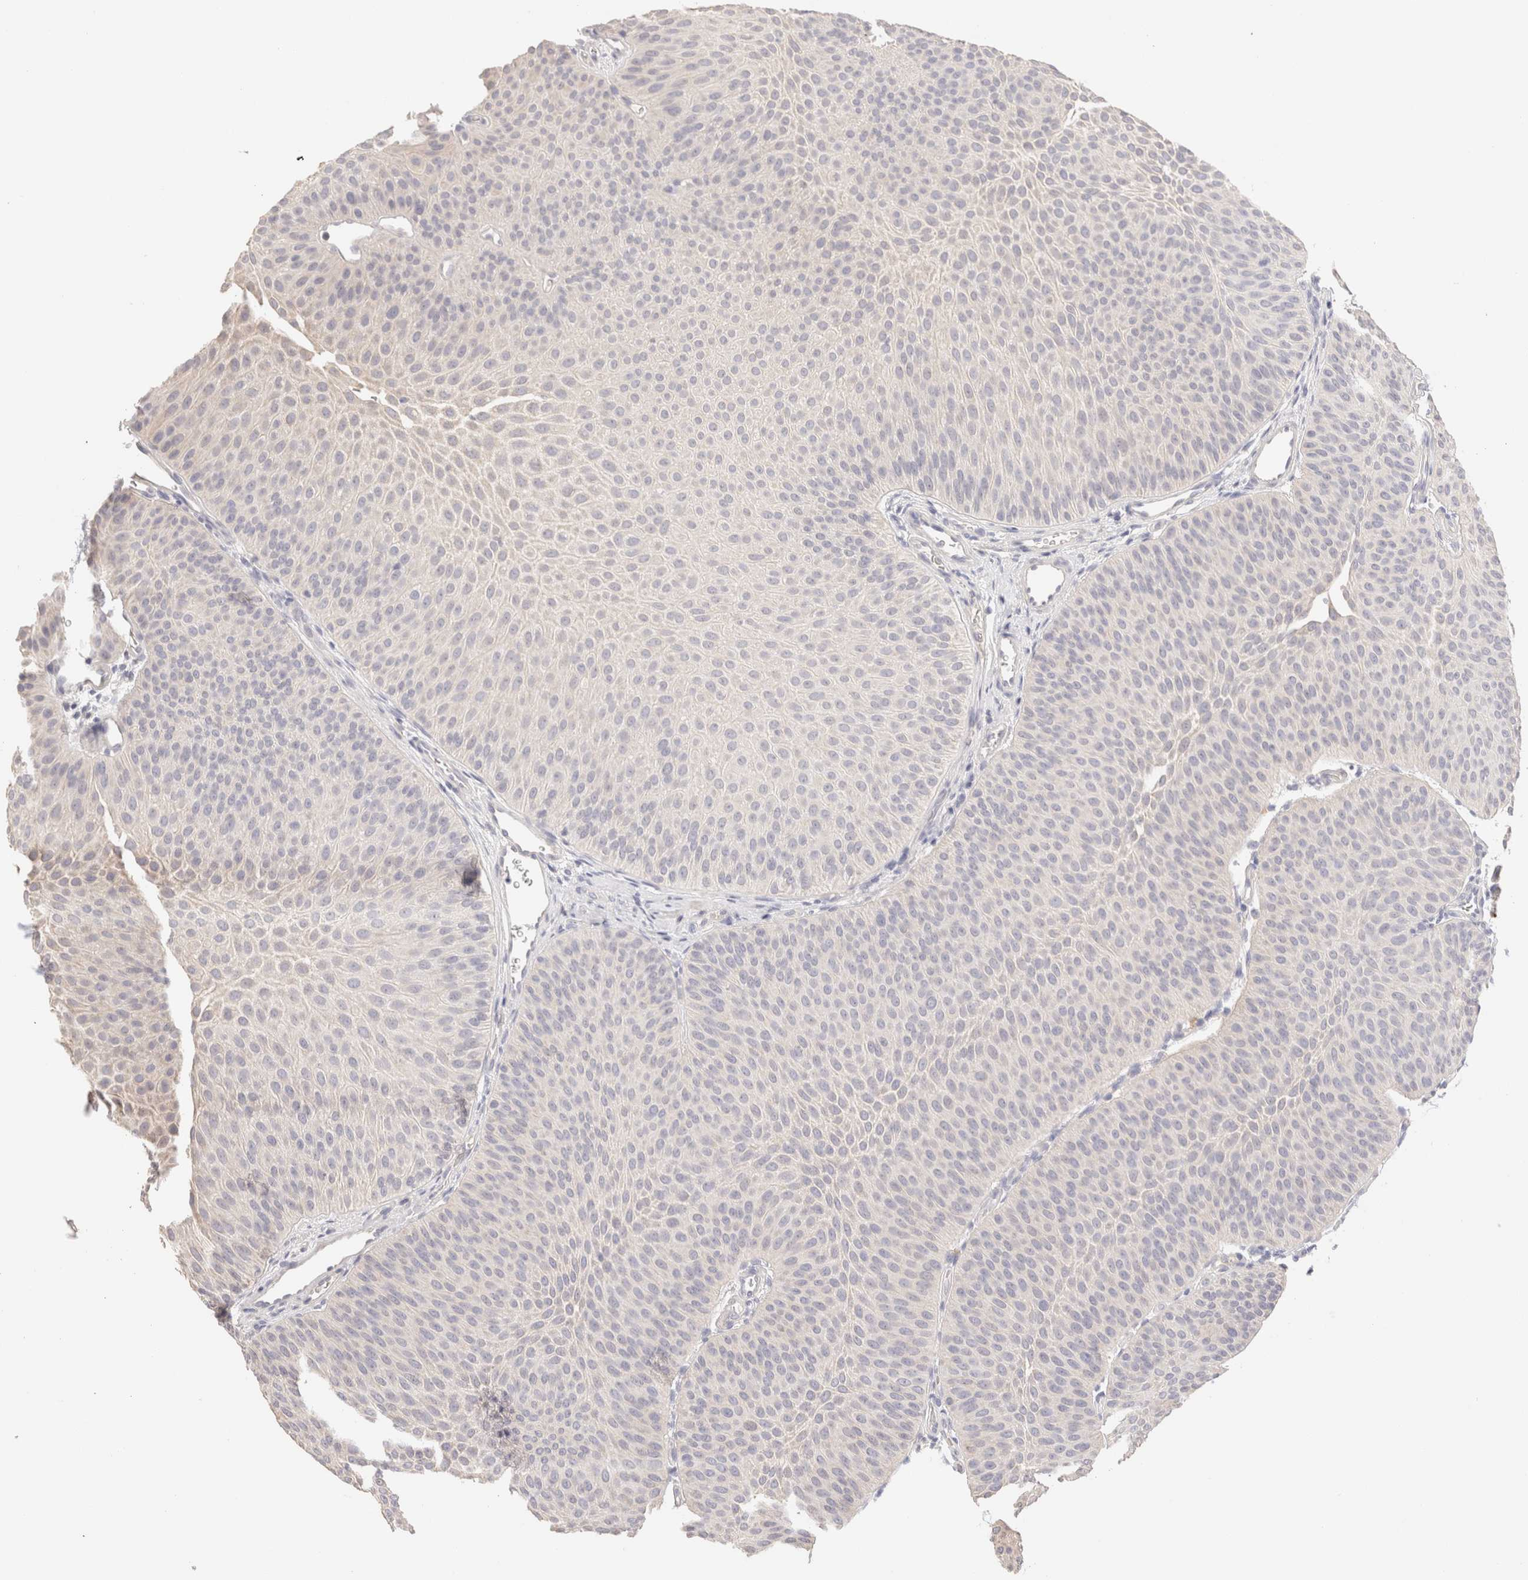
{"staining": {"intensity": "negative", "quantity": "none", "location": "none"}, "tissue": "urothelial cancer", "cell_type": "Tumor cells", "image_type": "cancer", "snomed": [{"axis": "morphology", "description": "Urothelial carcinoma, Low grade"}, {"axis": "topography", "description": "Urinary bladder"}], "caption": "Human urothelial cancer stained for a protein using IHC shows no positivity in tumor cells.", "gene": "SCGB2A2", "patient": {"sex": "female", "age": 60}}